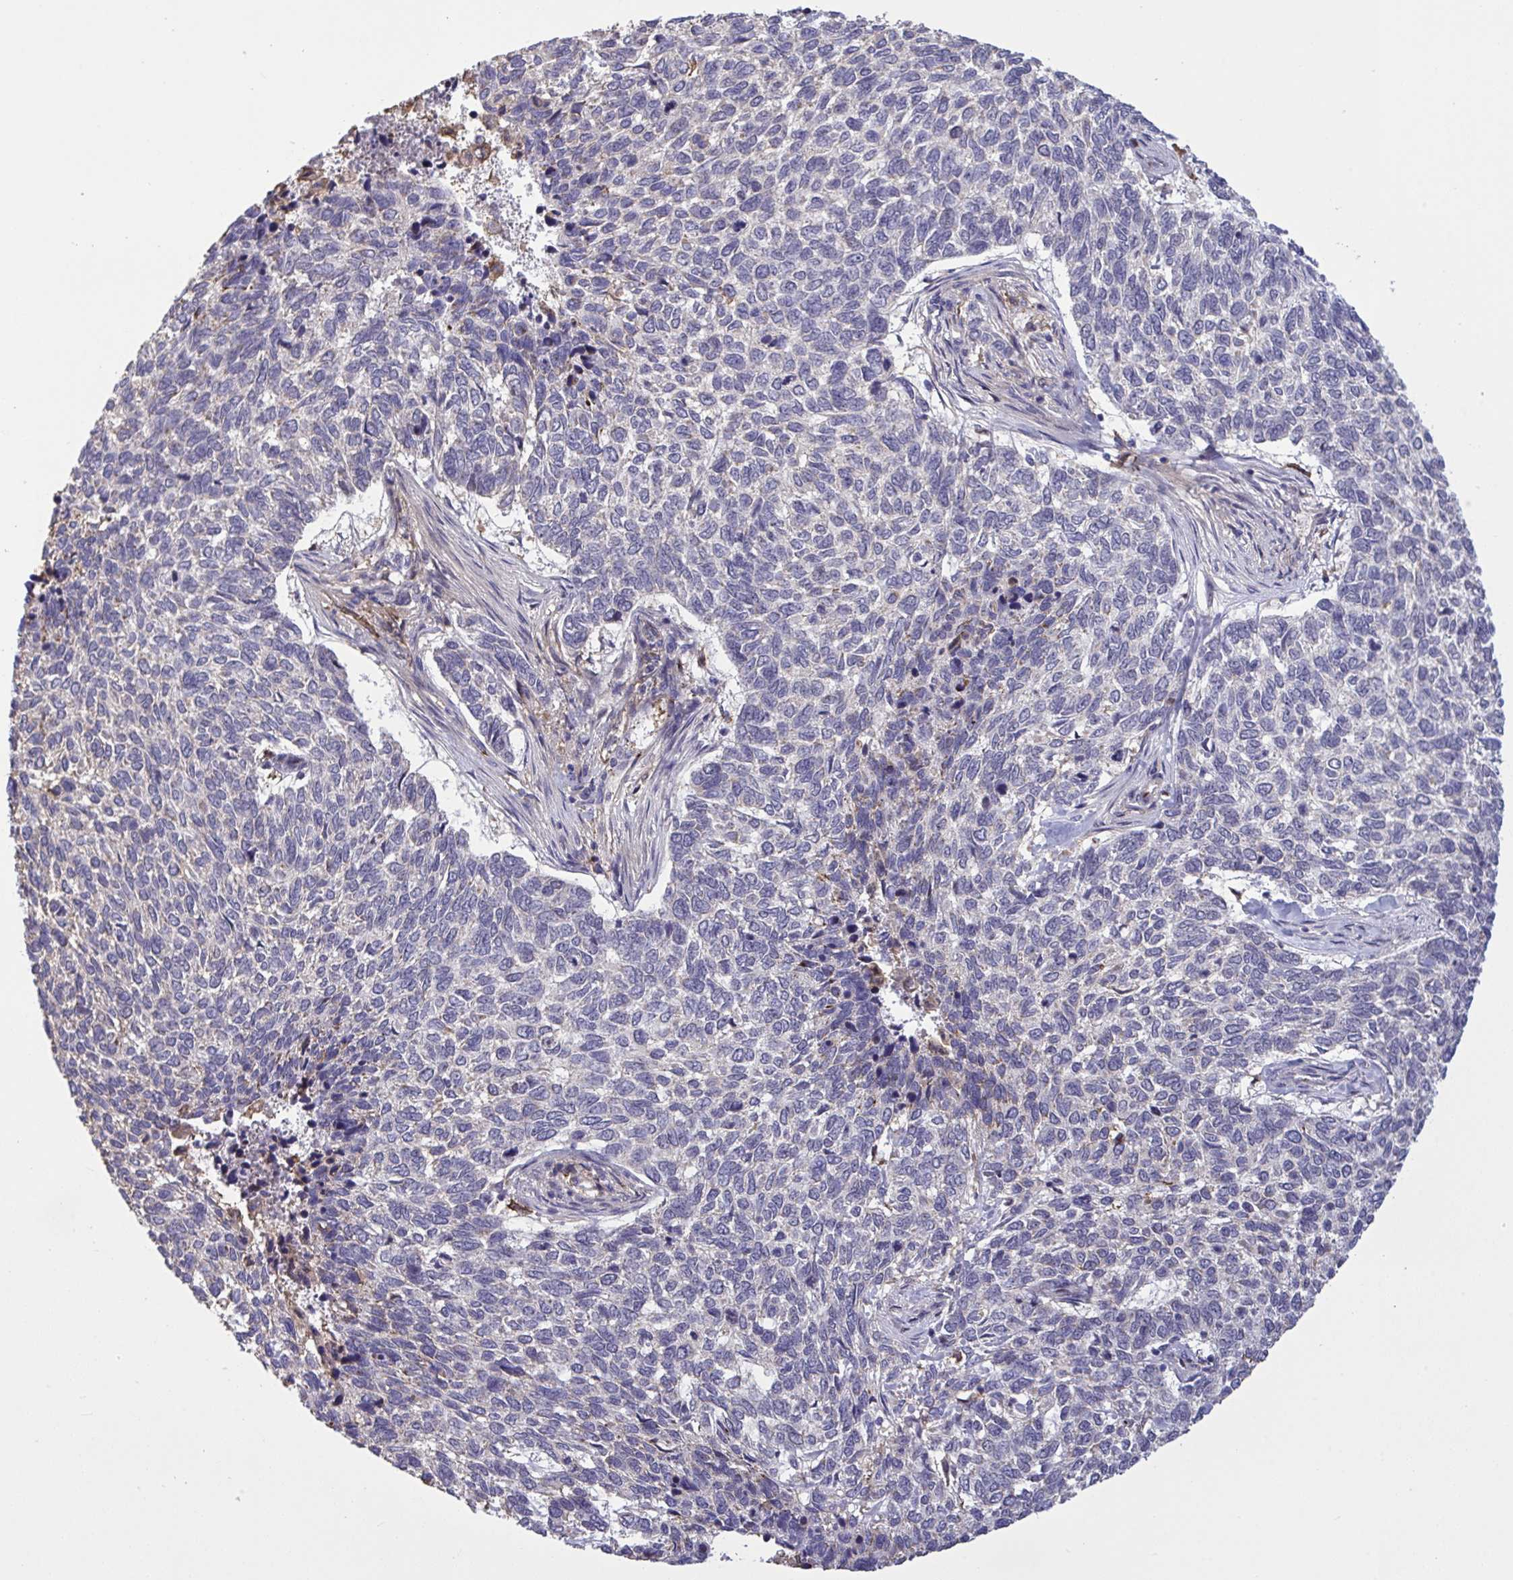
{"staining": {"intensity": "weak", "quantity": "<25%", "location": "cytoplasmic/membranous"}, "tissue": "skin cancer", "cell_type": "Tumor cells", "image_type": "cancer", "snomed": [{"axis": "morphology", "description": "Basal cell carcinoma"}, {"axis": "topography", "description": "Skin"}], "caption": "The photomicrograph exhibits no significant positivity in tumor cells of basal cell carcinoma (skin).", "gene": "CD101", "patient": {"sex": "female", "age": 65}}